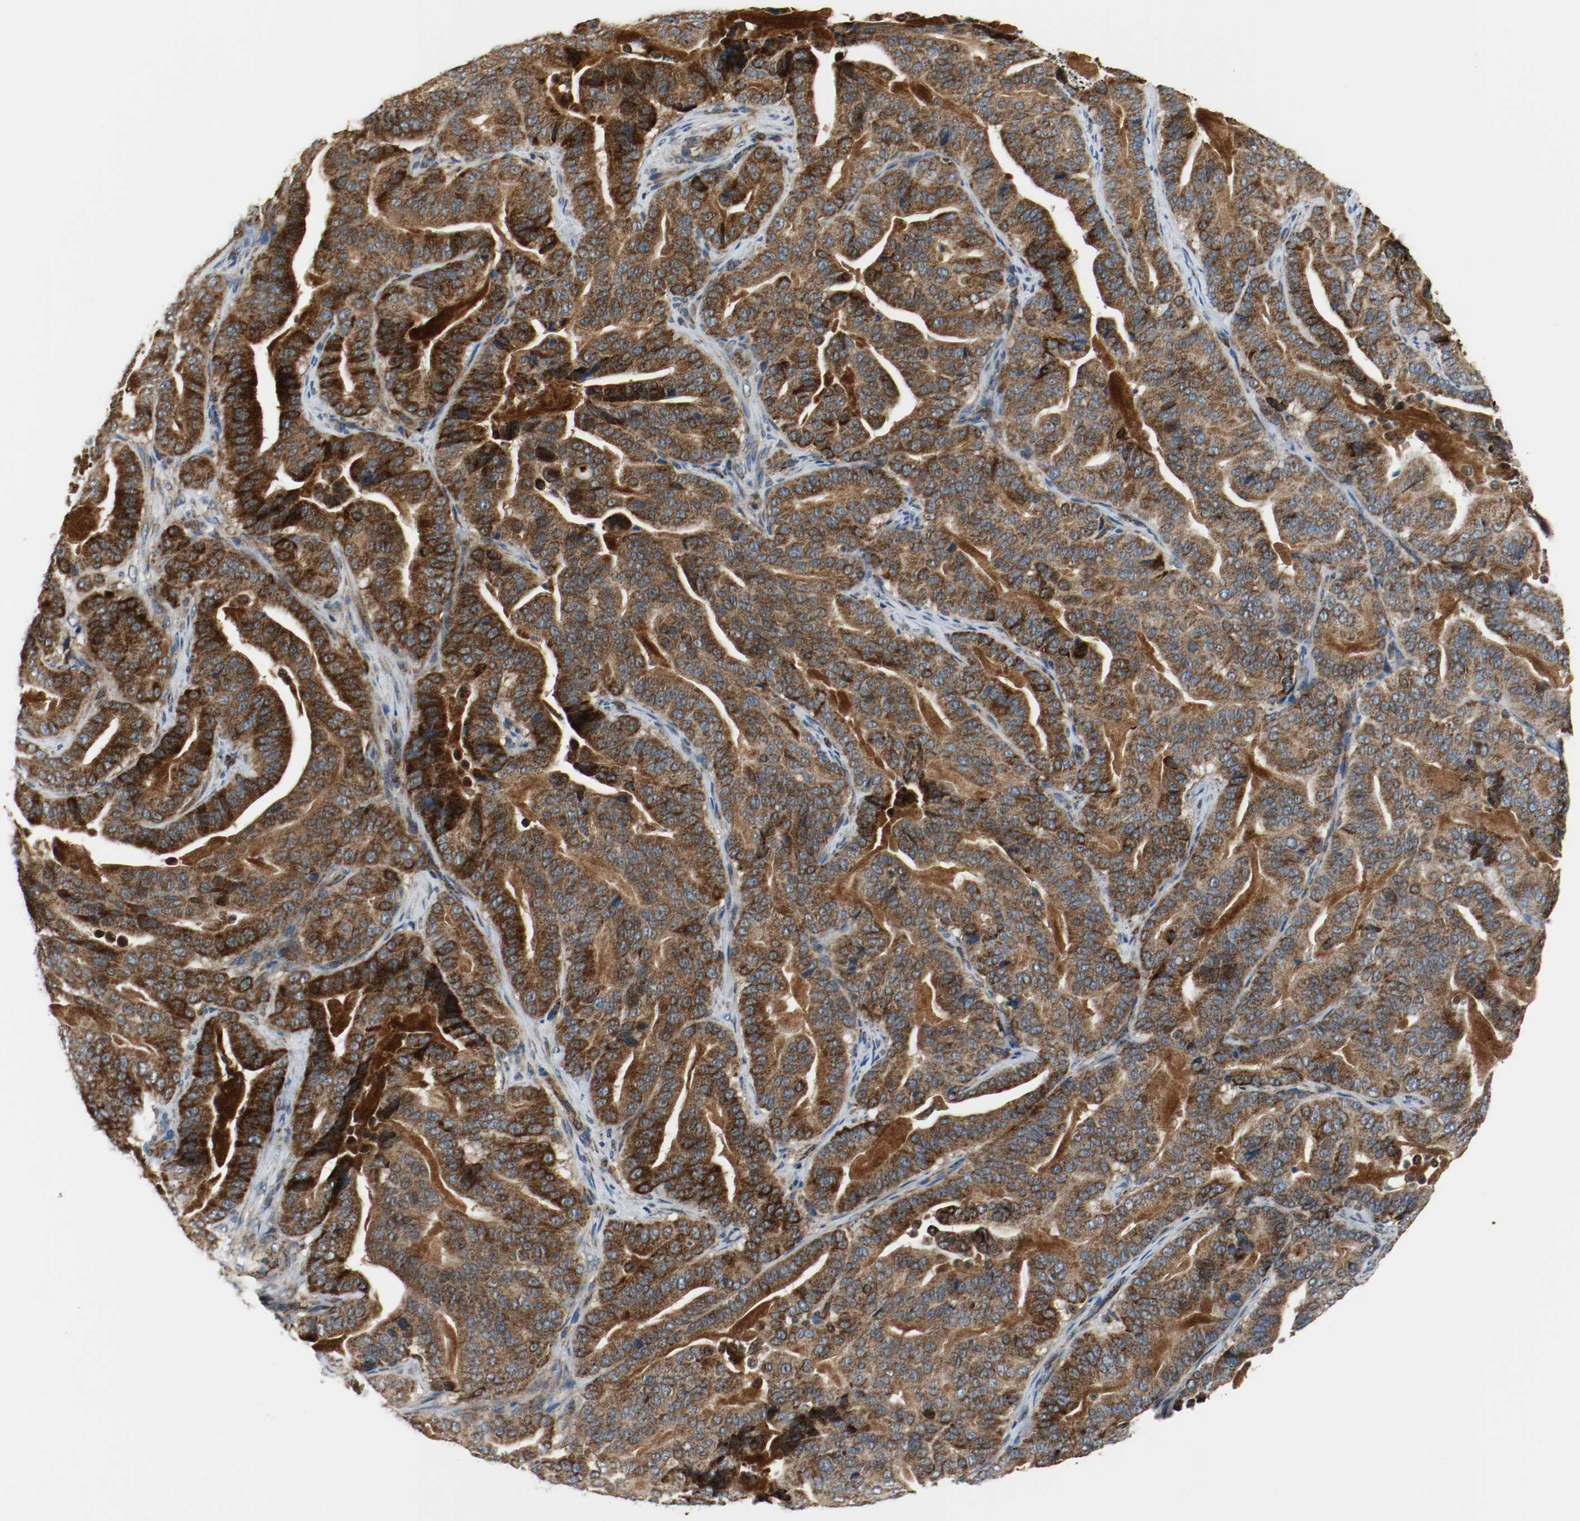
{"staining": {"intensity": "strong", "quantity": ">75%", "location": "cytoplasmic/membranous"}, "tissue": "pancreatic cancer", "cell_type": "Tumor cells", "image_type": "cancer", "snomed": [{"axis": "morphology", "description": "Adenocarcinoma, NOS"}, {"axis": "topography", "description": "Pancreas"}], "caption": "Human adenocarcinoma (pancreatic) stained with a brown dye exhibits strong cytoplasmic/membranous positive positivity in about >75% of tumor cells.", "gene": "TXNRD1", "patient": {"sex": "male", "age": 63}}